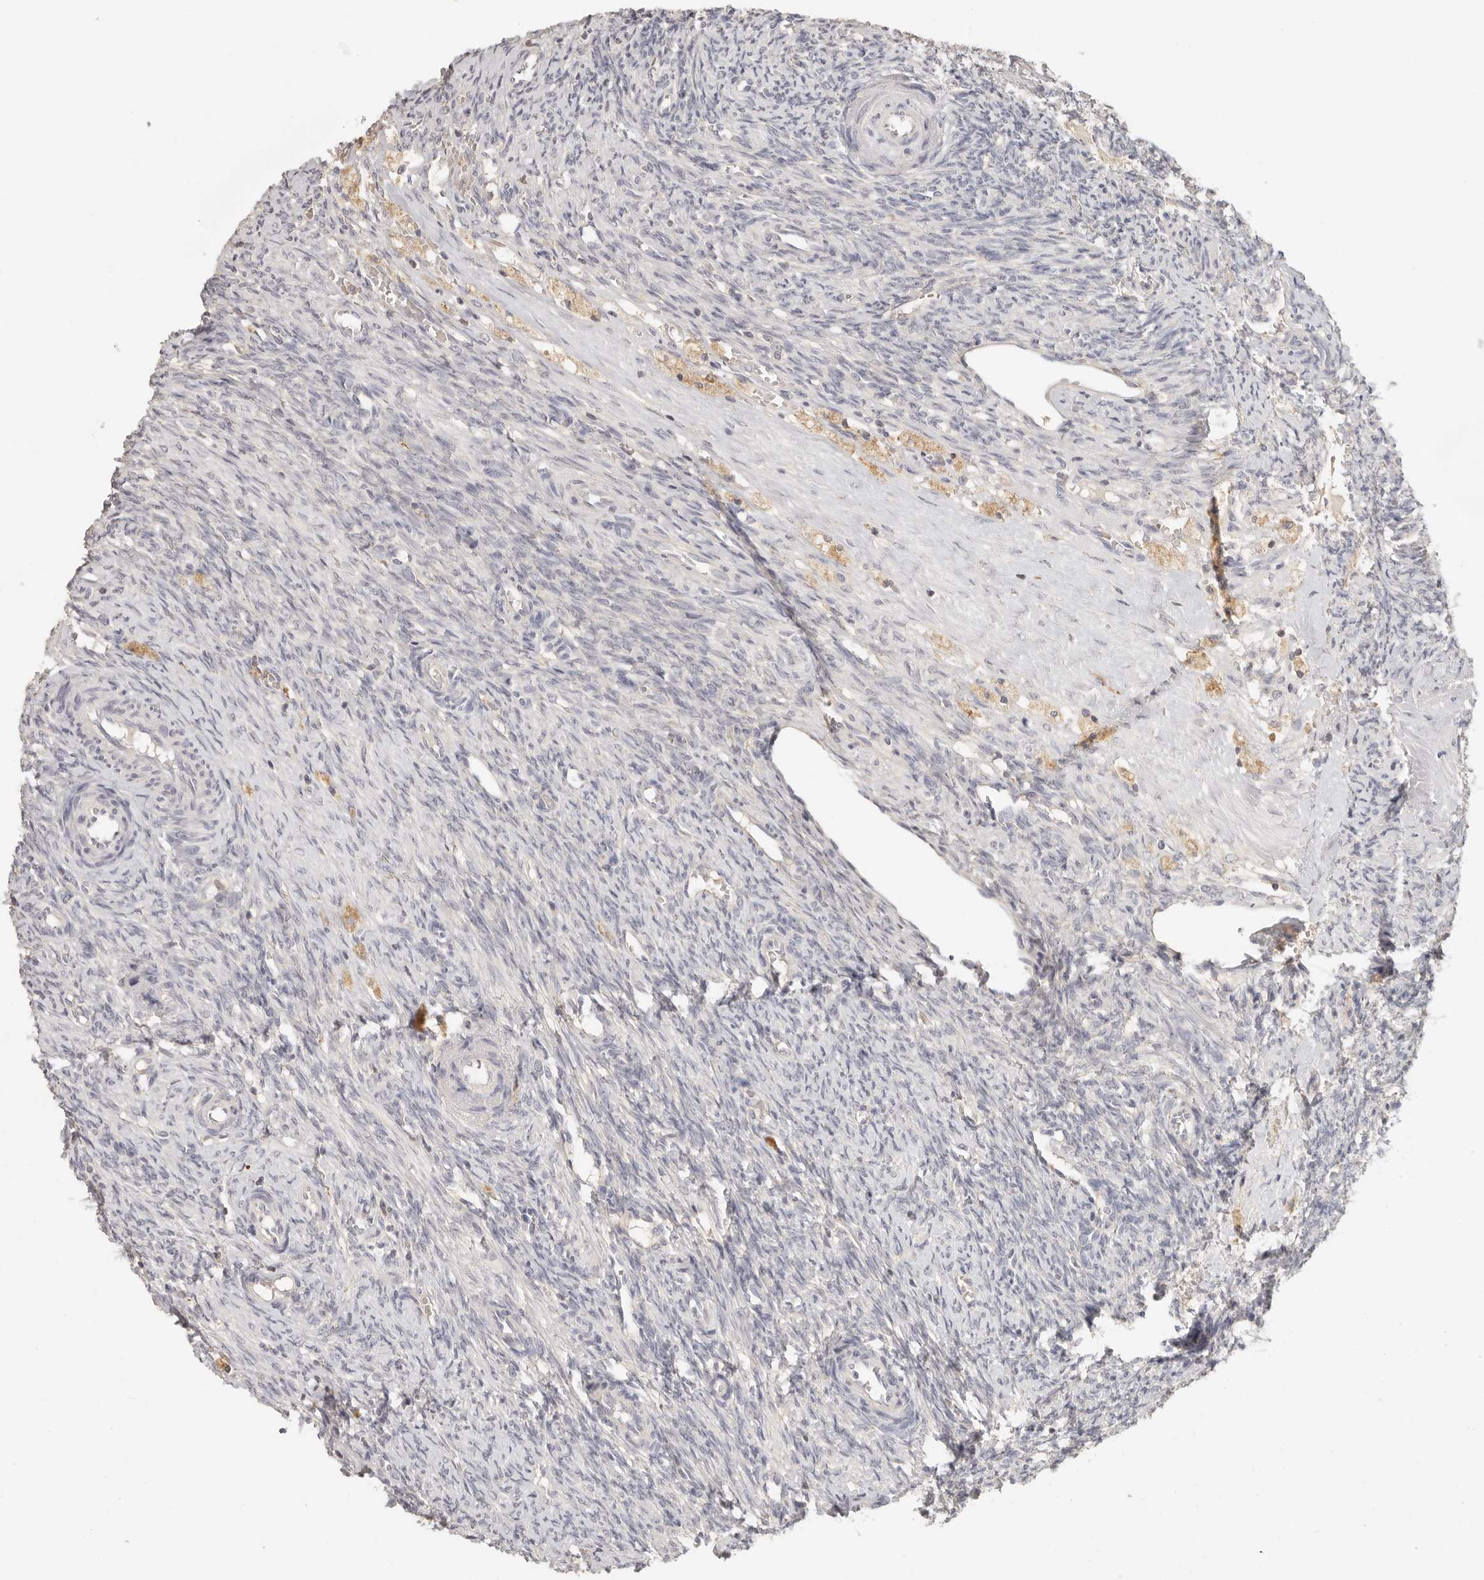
{"staining": {"intensity": "negative", "quantity": "none", "location": "none"}, "tissue": "ovary", "cell_type": "Follicle cells", "image_type": "normal", "snomed": [{"axis": "morphology", "description": "Normal tissue, NOS"}, {"axis": "topography", "description": "Ovary"}], "caption": "The histopathology image displays no staining of follicle cells in benign ovary. (DAB (3,3'-diaminobenzidine) immunohistochemistry (IHC), high magnification).", "gene": "CSK", "patient": {"sex": "female", "age": 41}}